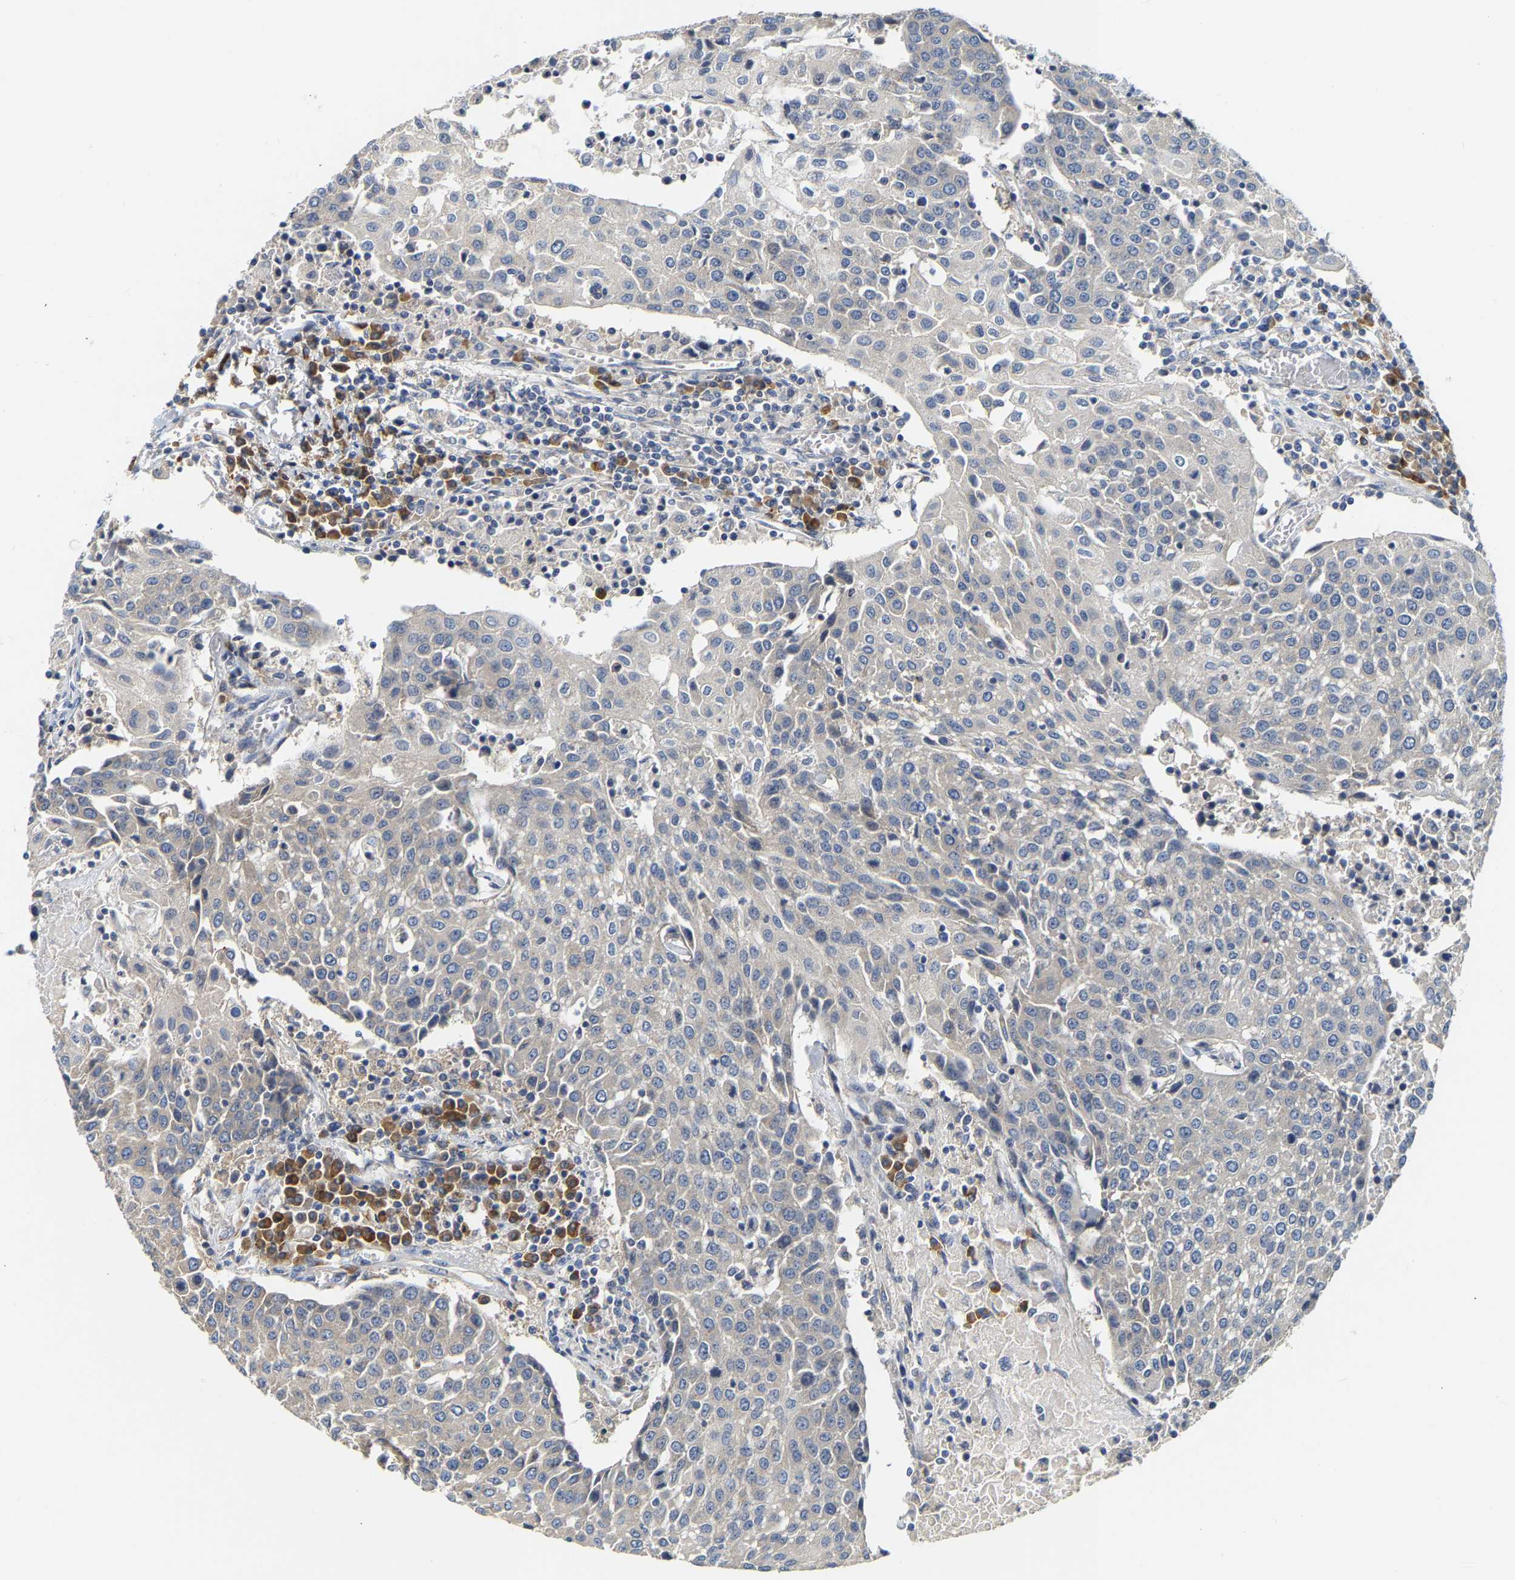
{"staining": {"intensity": "negative", "quantity": "none", "location": "none"}, "tissue": "urothelial cancer", "cell_type": "Tumor cells", "image_type": "cancer", "snomed": [{"axis": "morphology", "description": "Urothelial carcinoma, High grade"}, {"axis": "topography", "description": "Urinary bladder"}], "caption": "DAB immunohistochemical staining of human high-grade urothelial carcinoma shows no significant positivity in tumor cells.", "gene": "PCNT", "patient": {"sex": "female", "age": 85}}